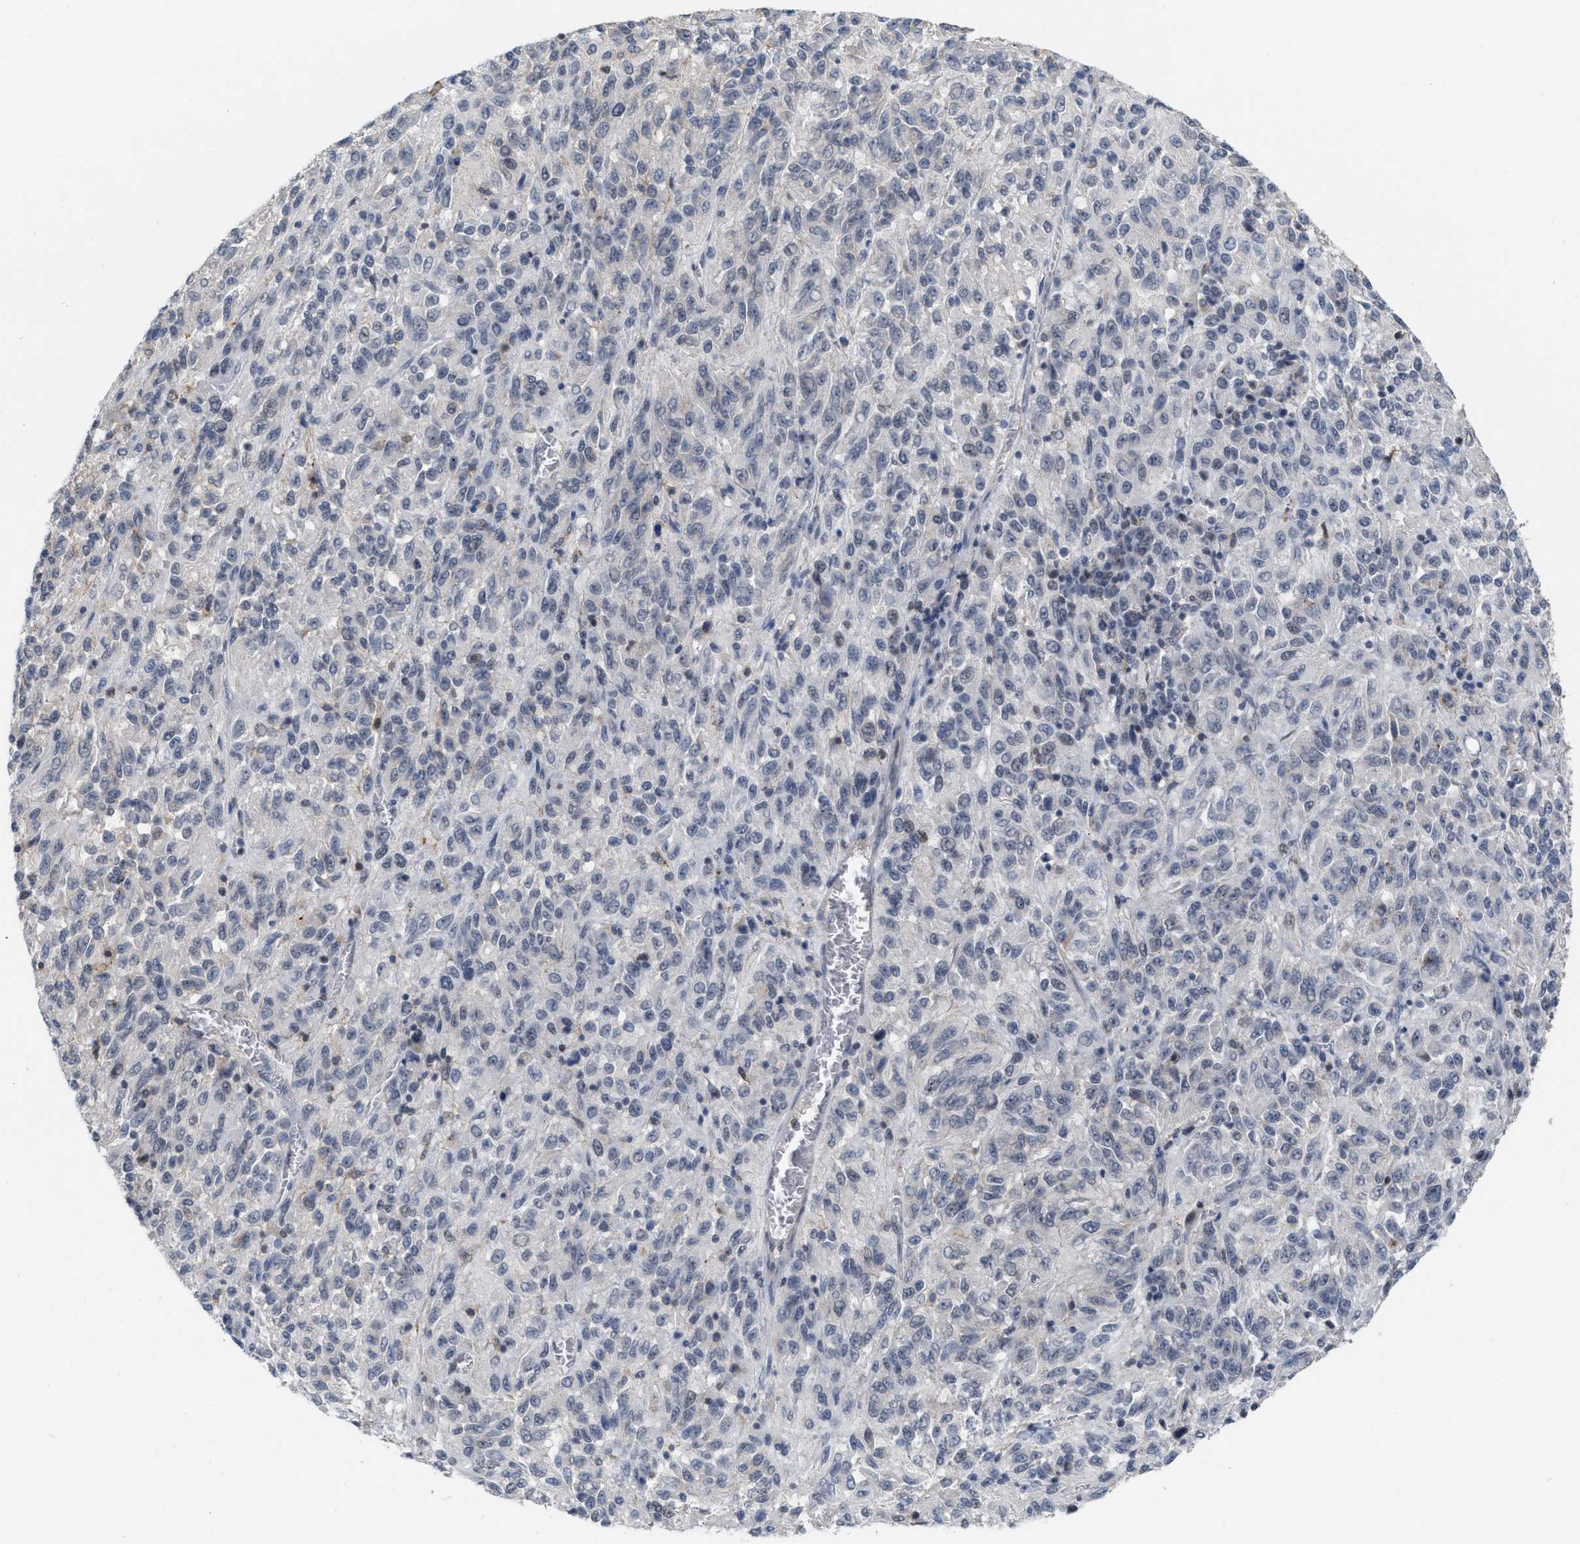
{"staining": {"intensity": "negative", "quantity": "none", "location": "none"}, "tissue": "melanoma", "cell_type": "Tumor cells", "image_type": "cancer", "snomed": [{"axis": "morphology", "description": "Malignant melanoma, Metastatic site"}, {"axis": "topography", "description": "Lung"}], "caption": "Human malignant melanoma (metastatic site) stained for a protein using immunohistochemistry exhibits no staining in tumor cells.", "gene": "BAIAP2L1", "patient": {"sex": "male", "age": 64}}